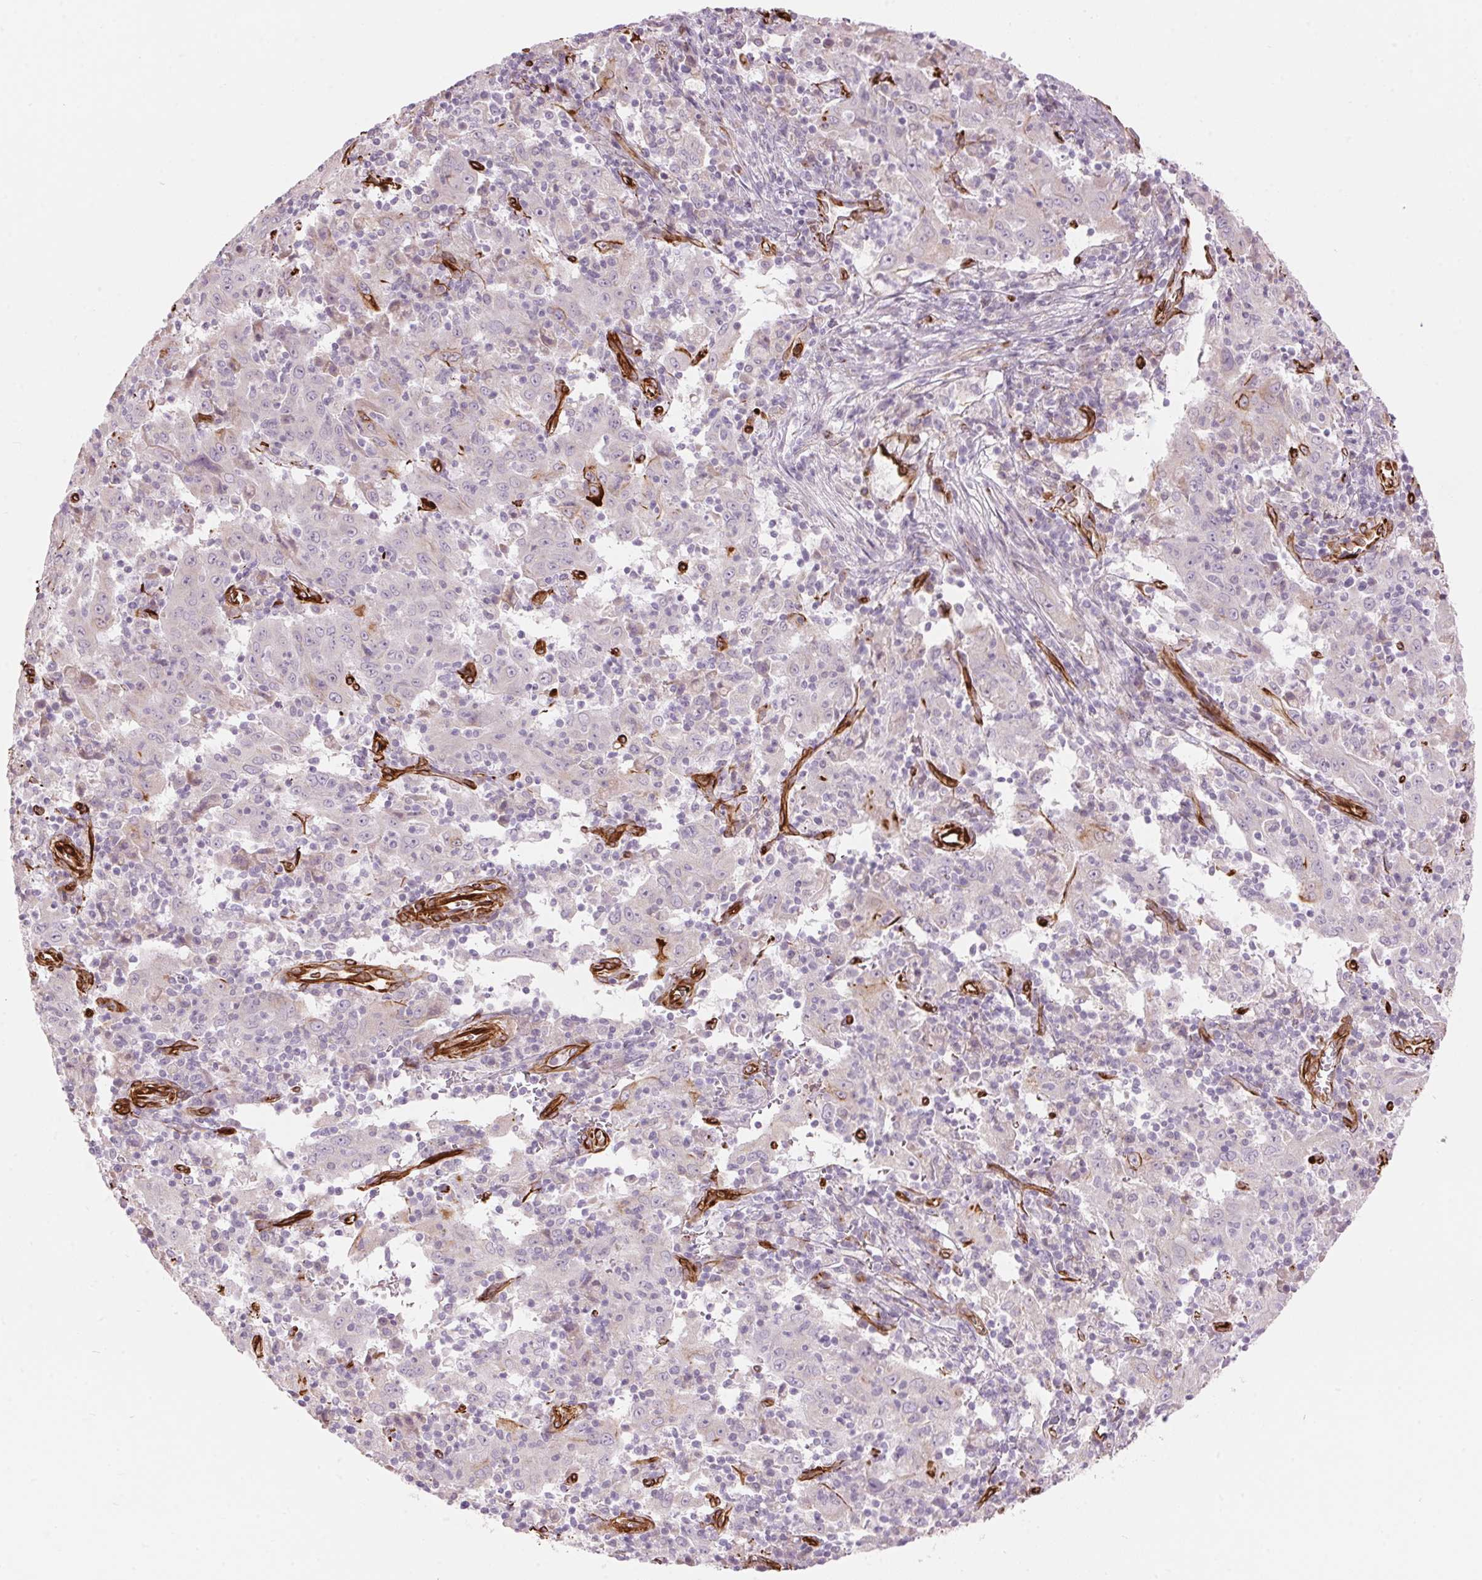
{"staining": {"intensity": "negative", "quantity": "none", "location": "none"}, "tissue": "pancreatic cancer", "cell_type": "Tumor cells", "image_type": "cancer", "snomed": [{"axis": "morphology", "description": "Adenocarcinoma, NOS"}, {"axis": "topography", "description": "Pancreas"}], "caption": "Human adenocarcinoma (pancreatic) stained for a protein using immunohistochemistry shows no positivity in tumor cells.", "gene": "CLPS", "patient": {"sex": "male", "age": 63}}